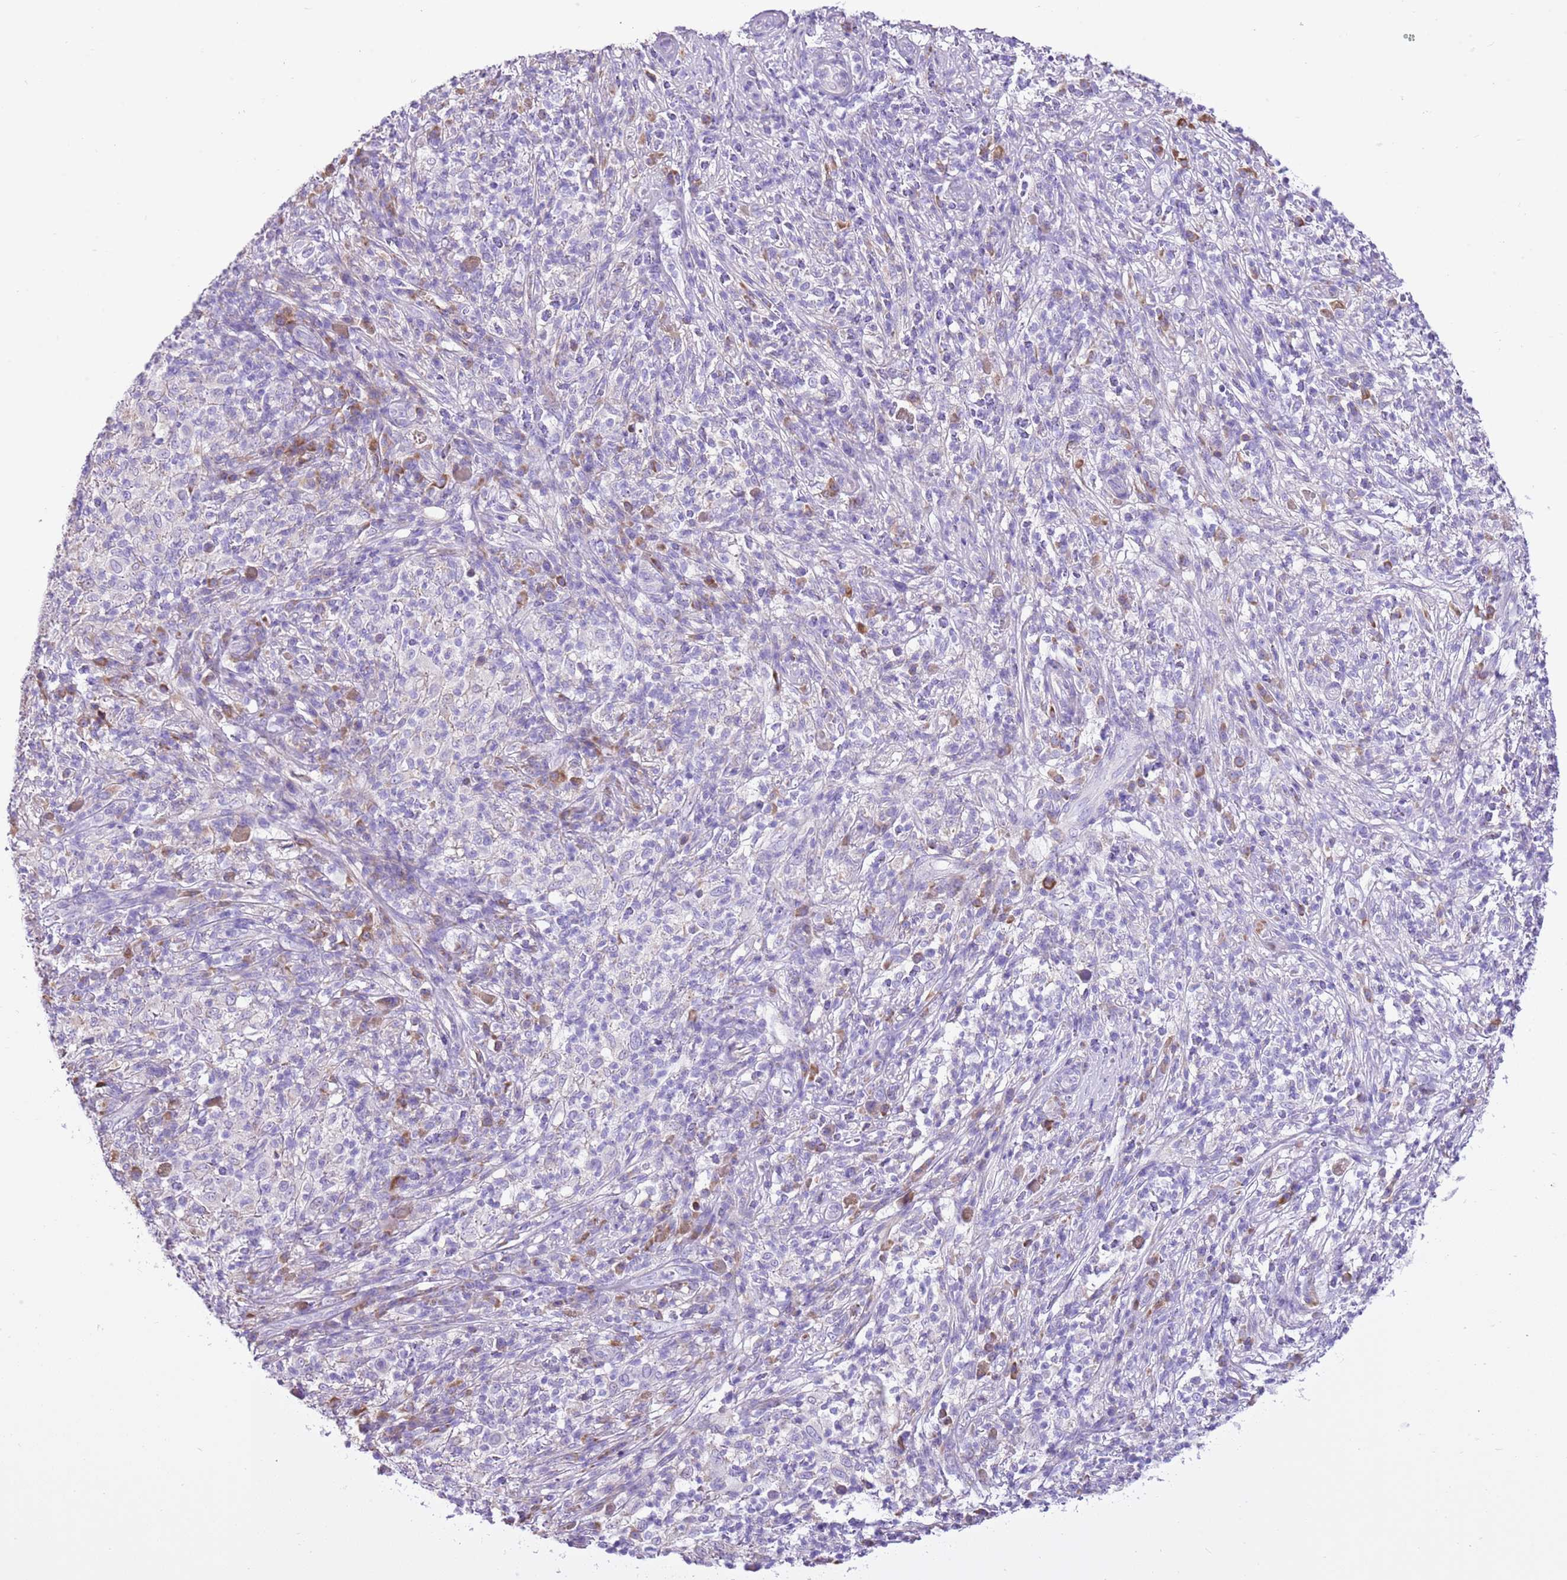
{"staining": {"intensity": "negative", "quantity": "none", "location": "none"}, "tissue": "melanoma", "cell_type": "Tumor cells", "image_type": "cancer", "snomed": [{"axis": "morphology", "description": "Malignant melanoma, NOS"}, {"axis": "topography", "description": "Skin"}], "caption": "Melanoma stained for a protein using immunohistochemistry exhibits no expression tumor cells.", "gene": "AAR2", "patient": {"sex": "male", "age": 66}}